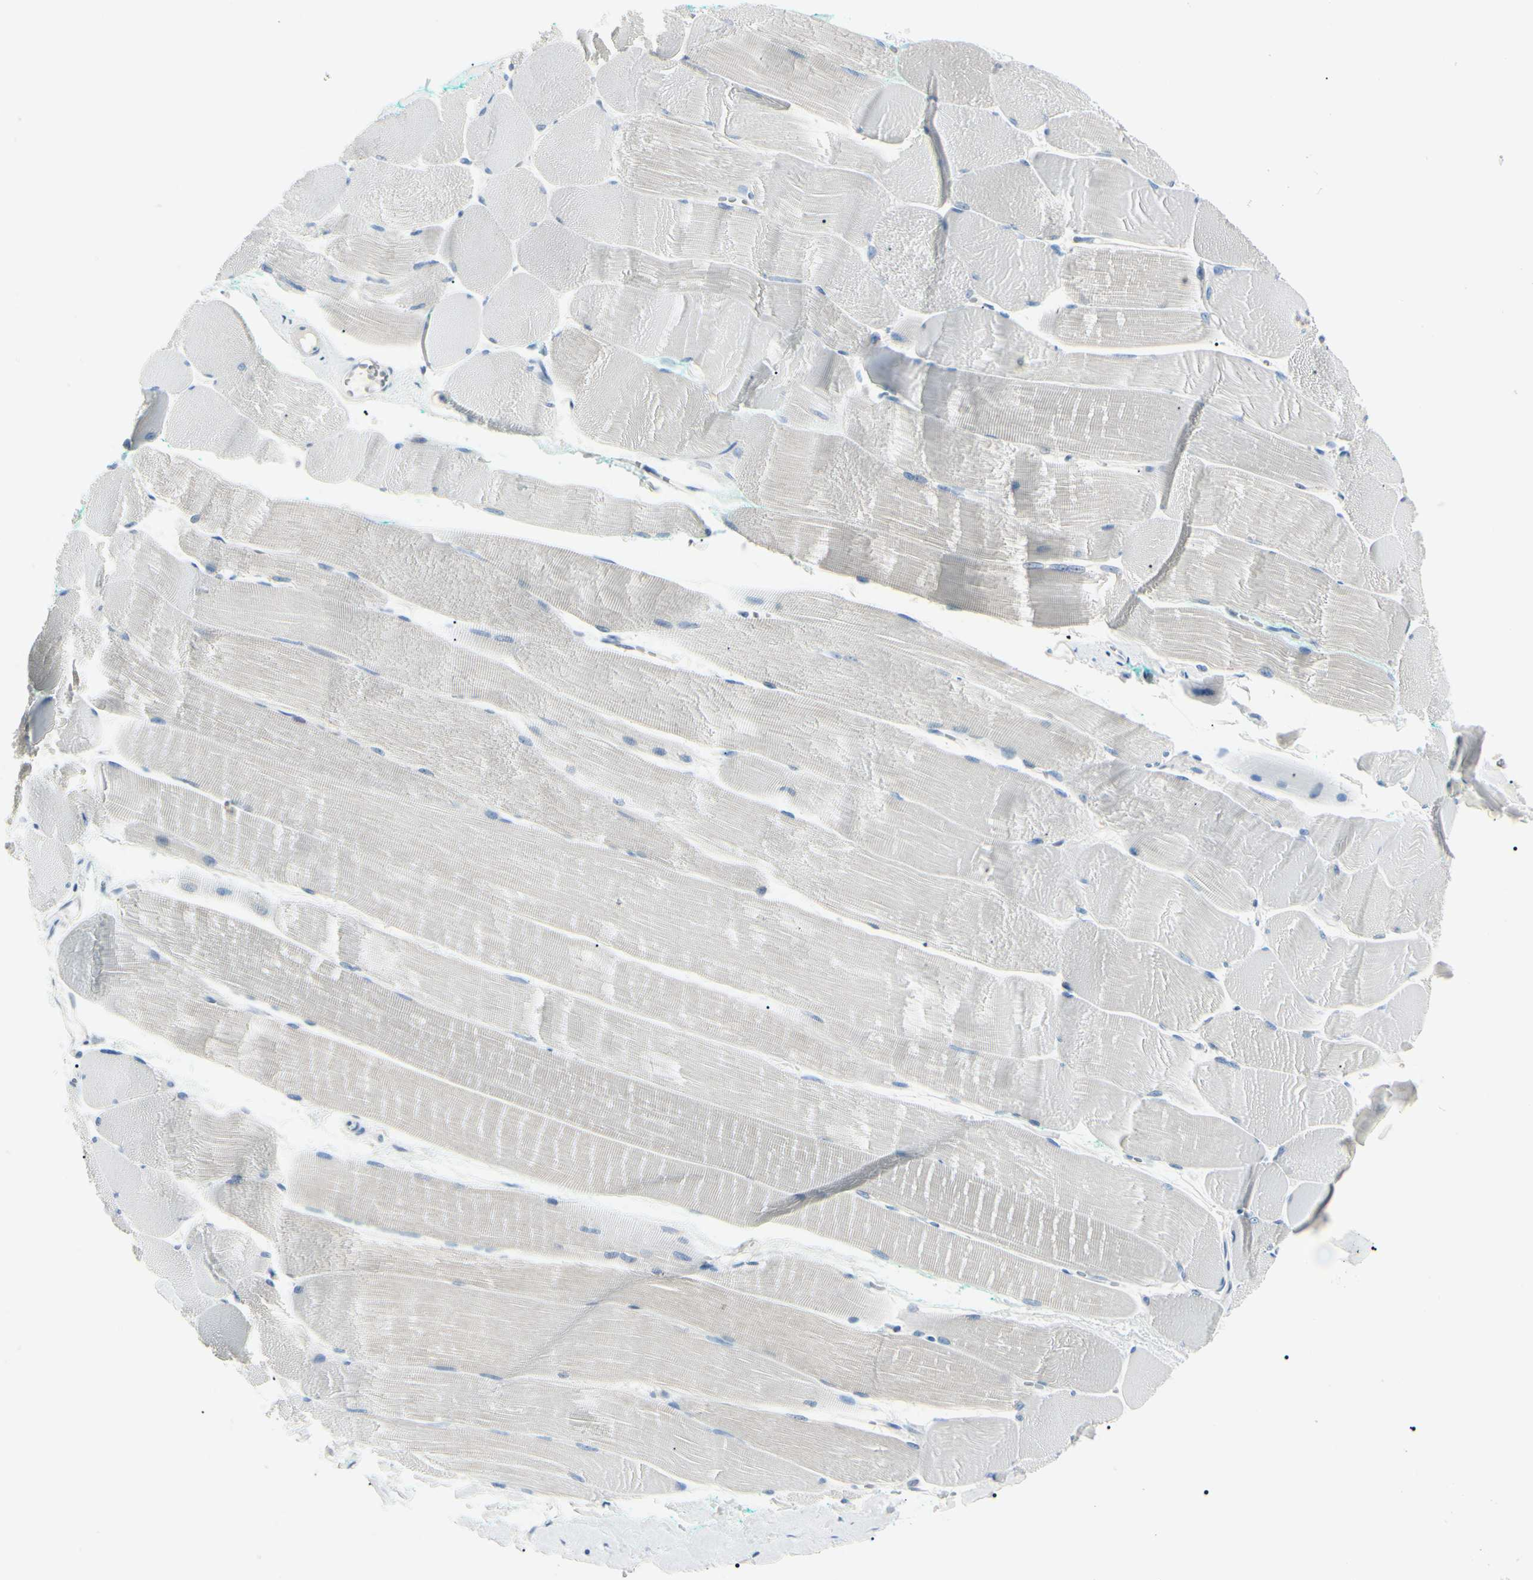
{"staining": {"intensity": "negative", "quantity": "none", "location": "none"}, "tissue": "skeletal muscle", "cell_type": "Myocytes", "image_type": "normal", "snomed": [{"axis": "morphology", "description": "Normal tissue, NOS"}, {"axis": "morphology", "description": "Squamous cell carcinoma, NOS"}, {"axis": "topography", "description": "Skeletal muscle"}], "caption": "Photomicrograph shows no protein staining in myocytes of normal skeletal muscle.", "gene": "CA2", "patient": {"sex": "male", "age": 51}}